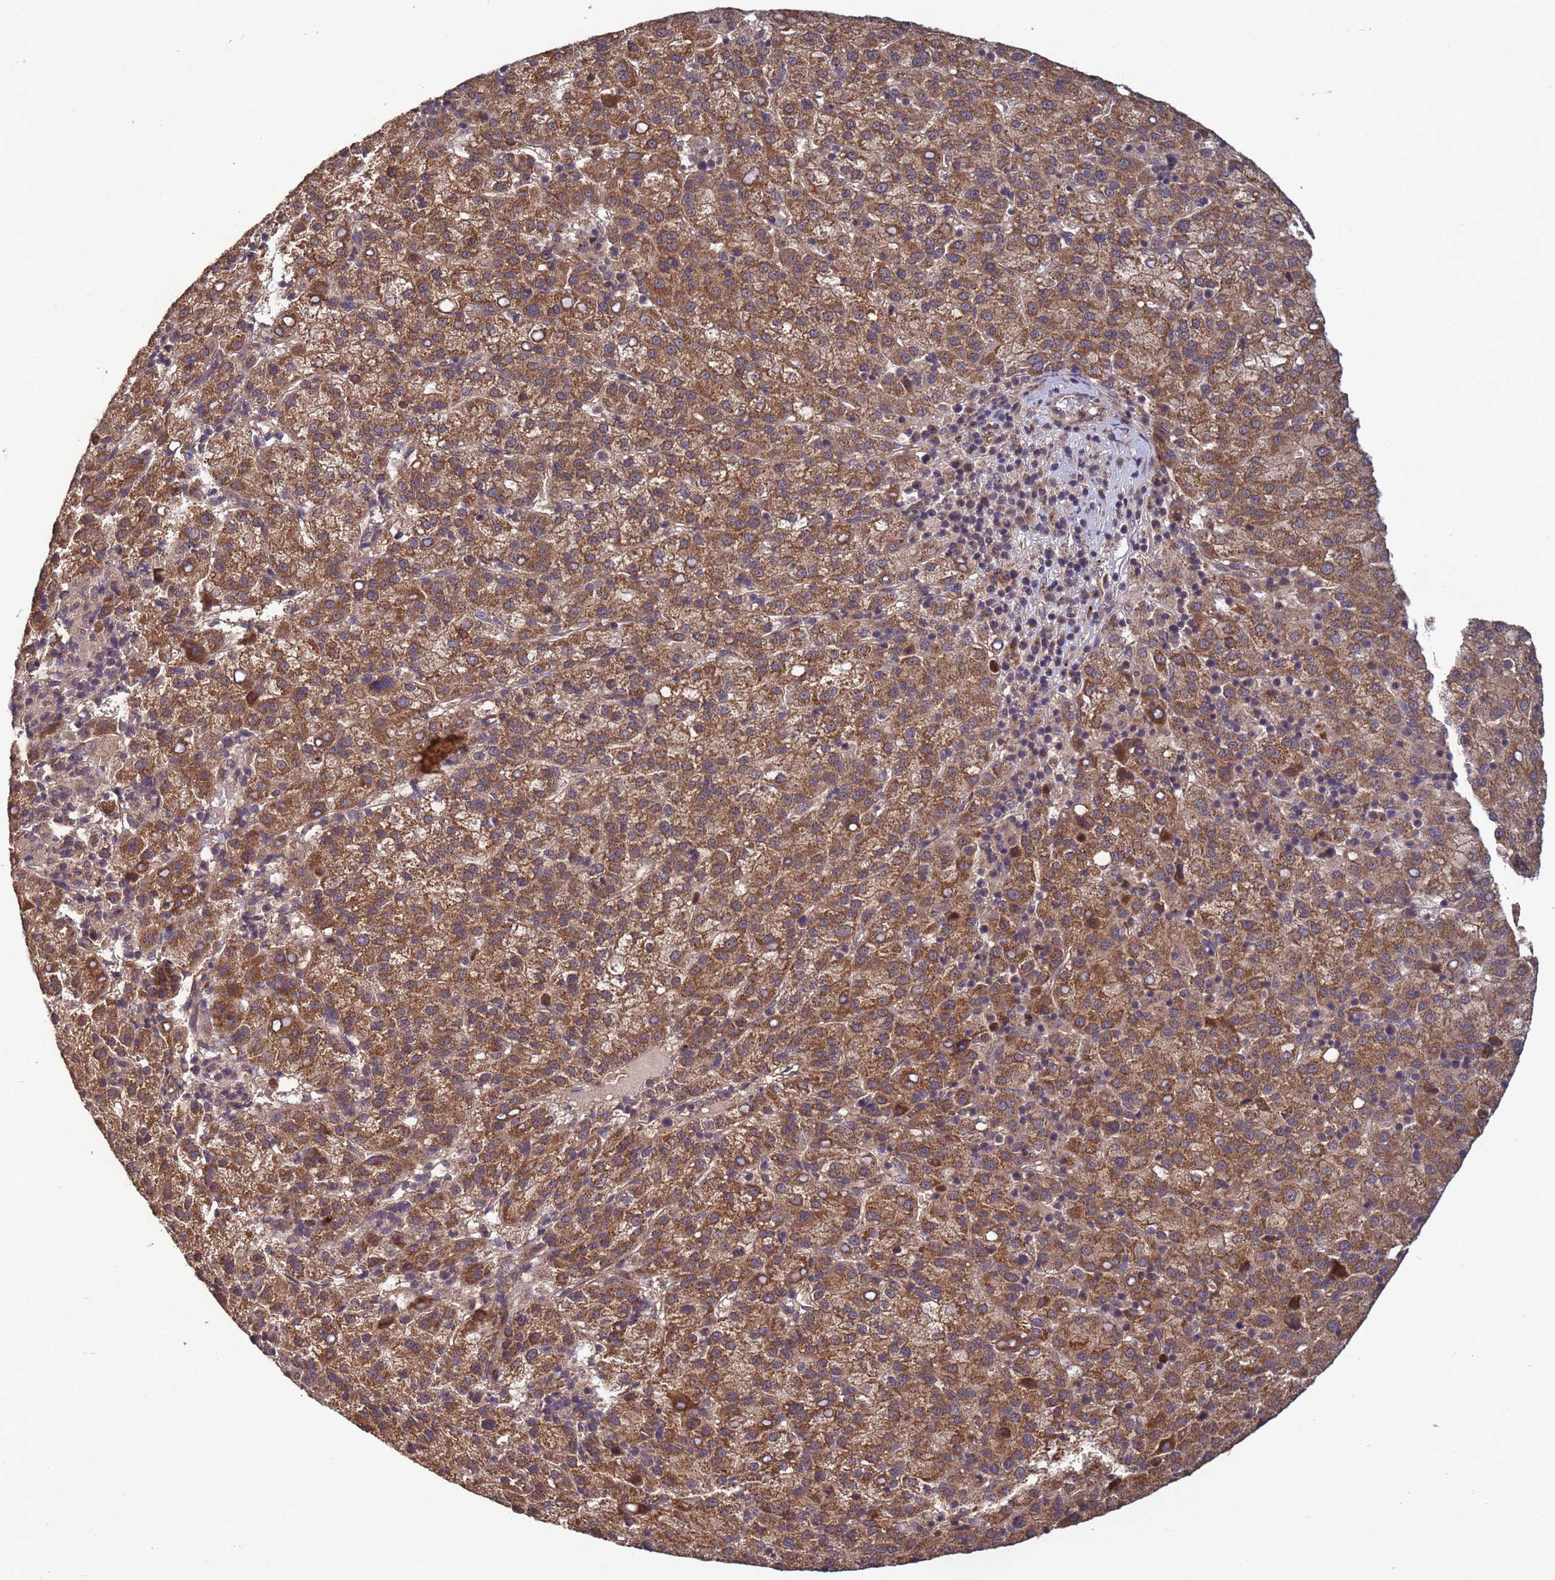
{"staining": {"intensity": "moderate", "quantity": ">75%", "location": "cytoplasmic/membranous"}, "tissue": "liver cancer", "cell_type": "Tumor cells", "image_type": "cancer", "snomed": [{"axis": "morphology", "description": "Carcinoma, Hepatocellular, NOS"}, {"axis": "topography", "description": "Liver"}], "caption": "Moderate cytoplasmic/membranous expression is seen in about >75% of tumor cells in liver cancer. The staining was performed using DAB (3,3'-diaminobenzidine), with brown indicating positive protein expression. Nuclei are stained blue with hematoxylin.", "gene": "FASTKD1", "patient": {"sex": "female", "age": 58}}